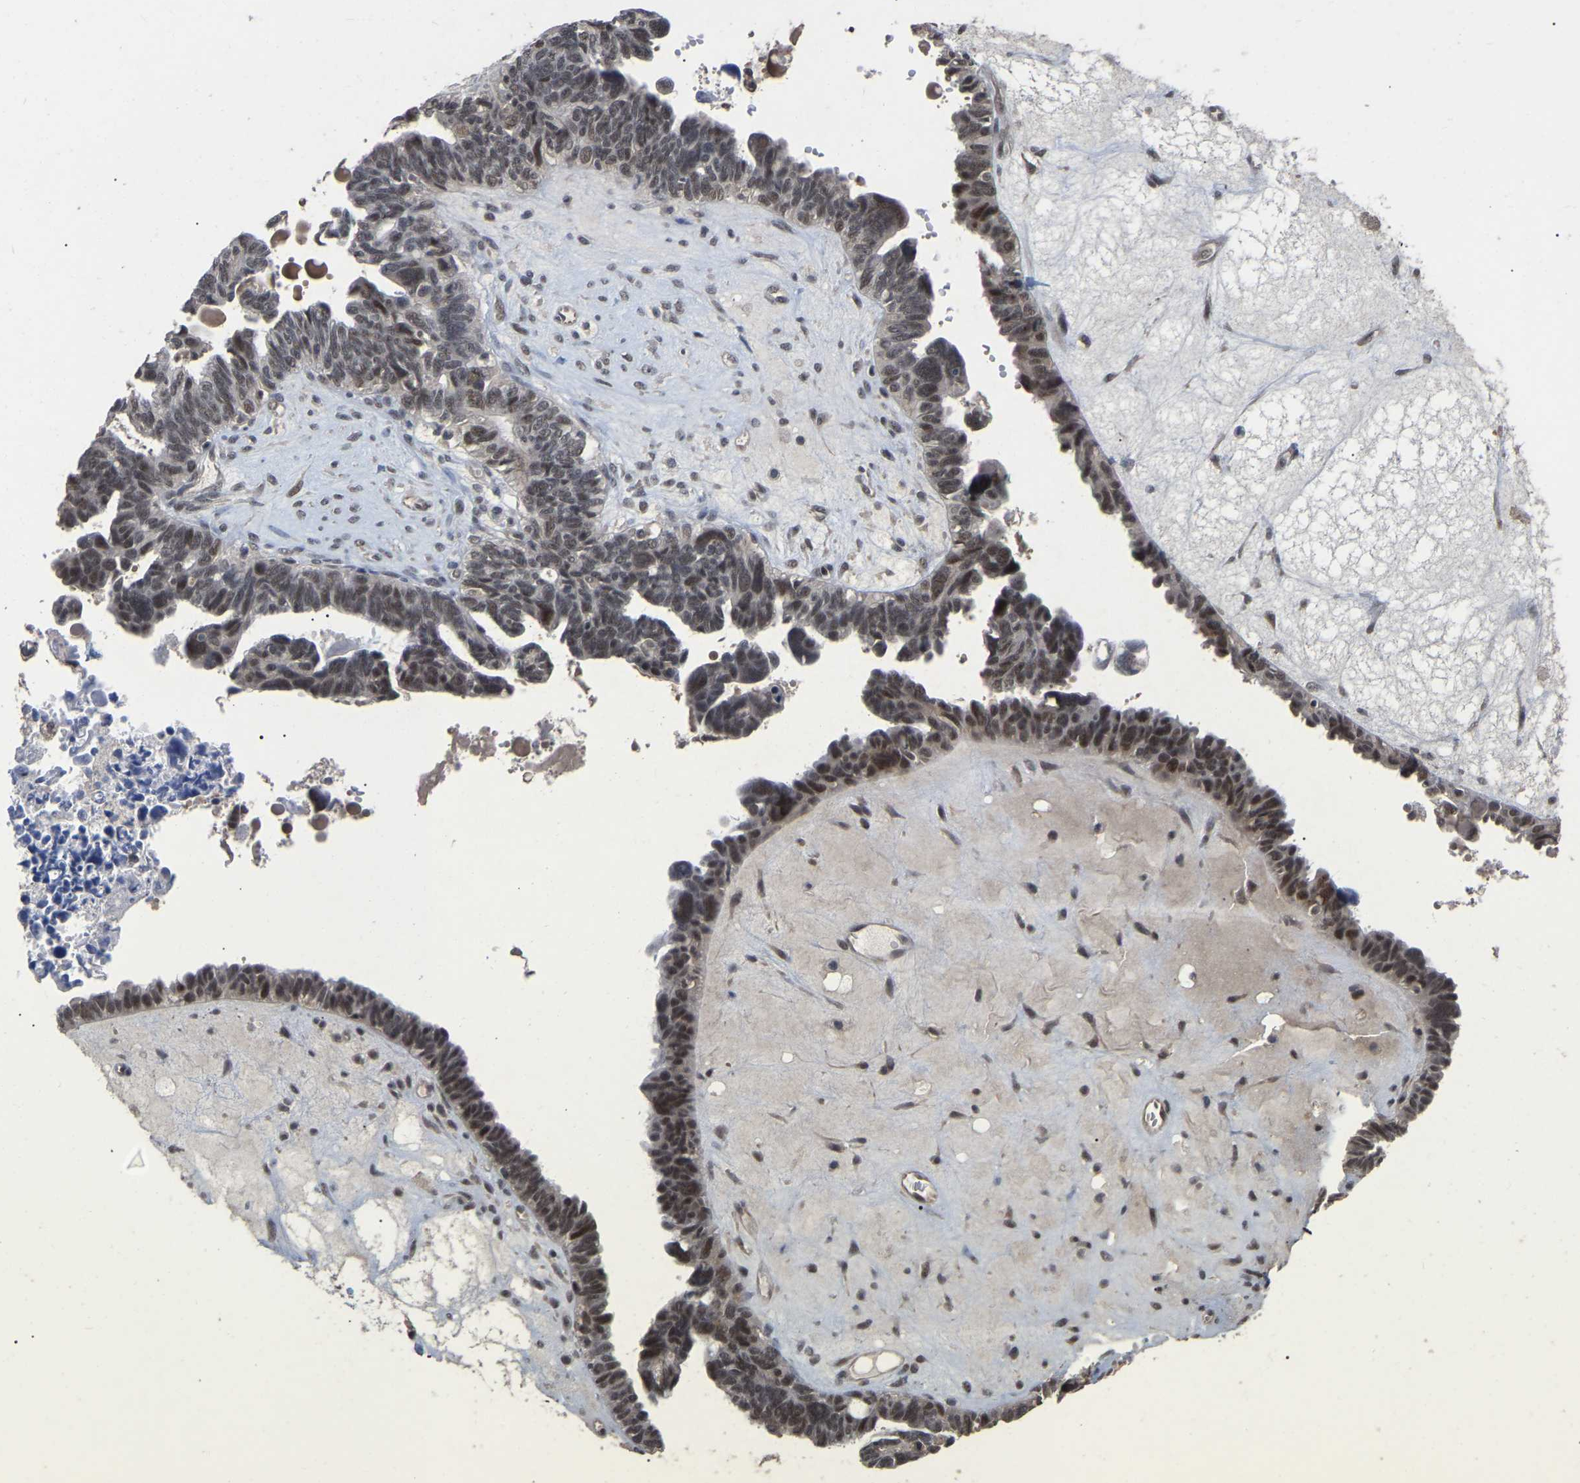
{"staining": {"intensity": "moderate", "quantity": ">75%", "location": "nuclear"}, "tissue": "ovarian cancer", "cell_type": "Tumor cells", "image_type": "cancer", "snomed": [{"axis": "morphology", "description": "Cystadenocarcinoma, serous, NOS"}, {"axis": "topography", "description": "Ovary"}], "caption": "Ovarian serous cystadenocarcinoma stained with immunohistochemistry displays moderate nuclear staining in about >75% of tumor cells. (DAB = brown stain, brightfield microscopy at high magnification).", "gene": "JAZF1", "patient": {"sex": "female", "age": 79}}